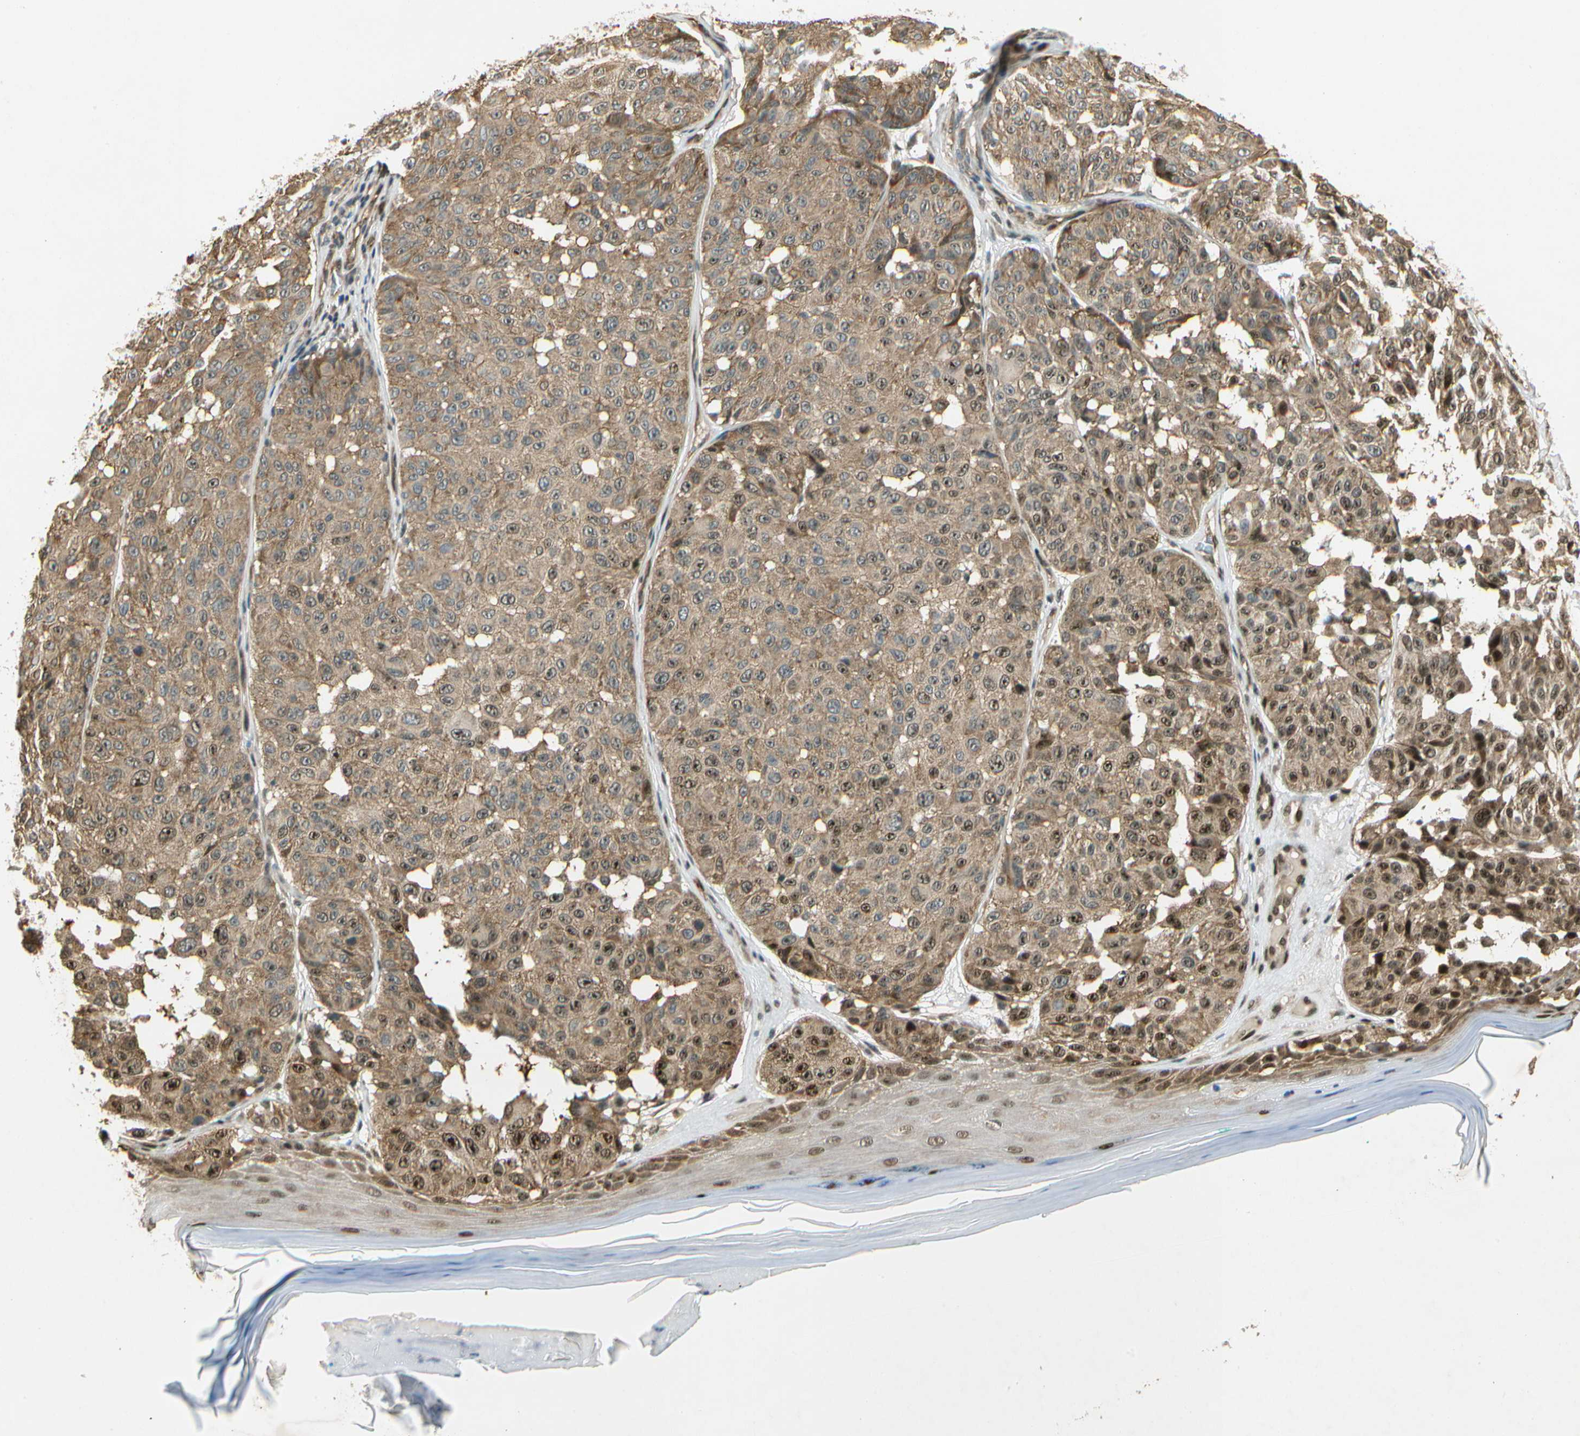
{"staining": {"intensity": "moderate", "quantity": ">75%", "location": "cytoplasmic/membranous"}, "tissue": "melanoma", "cell_type": "Tumor cells", "image_type": "cancer", "snomed": [{"axis": "morphology", "description": "Malignant melanoma, NOS"}, {"axis": "topography", "description": "Skin"}], "caption": "The micrograph shows immunohistochemical staining of malignant melanoma. There is moderate cytoplasmic/membranous expression is present in about >75% of tumor cells. (brown staining indicates protein expression, while blue staining denotes nuclei).", "gene": "EIF1AX", "patient": {"sex": "female", "age": 46}}